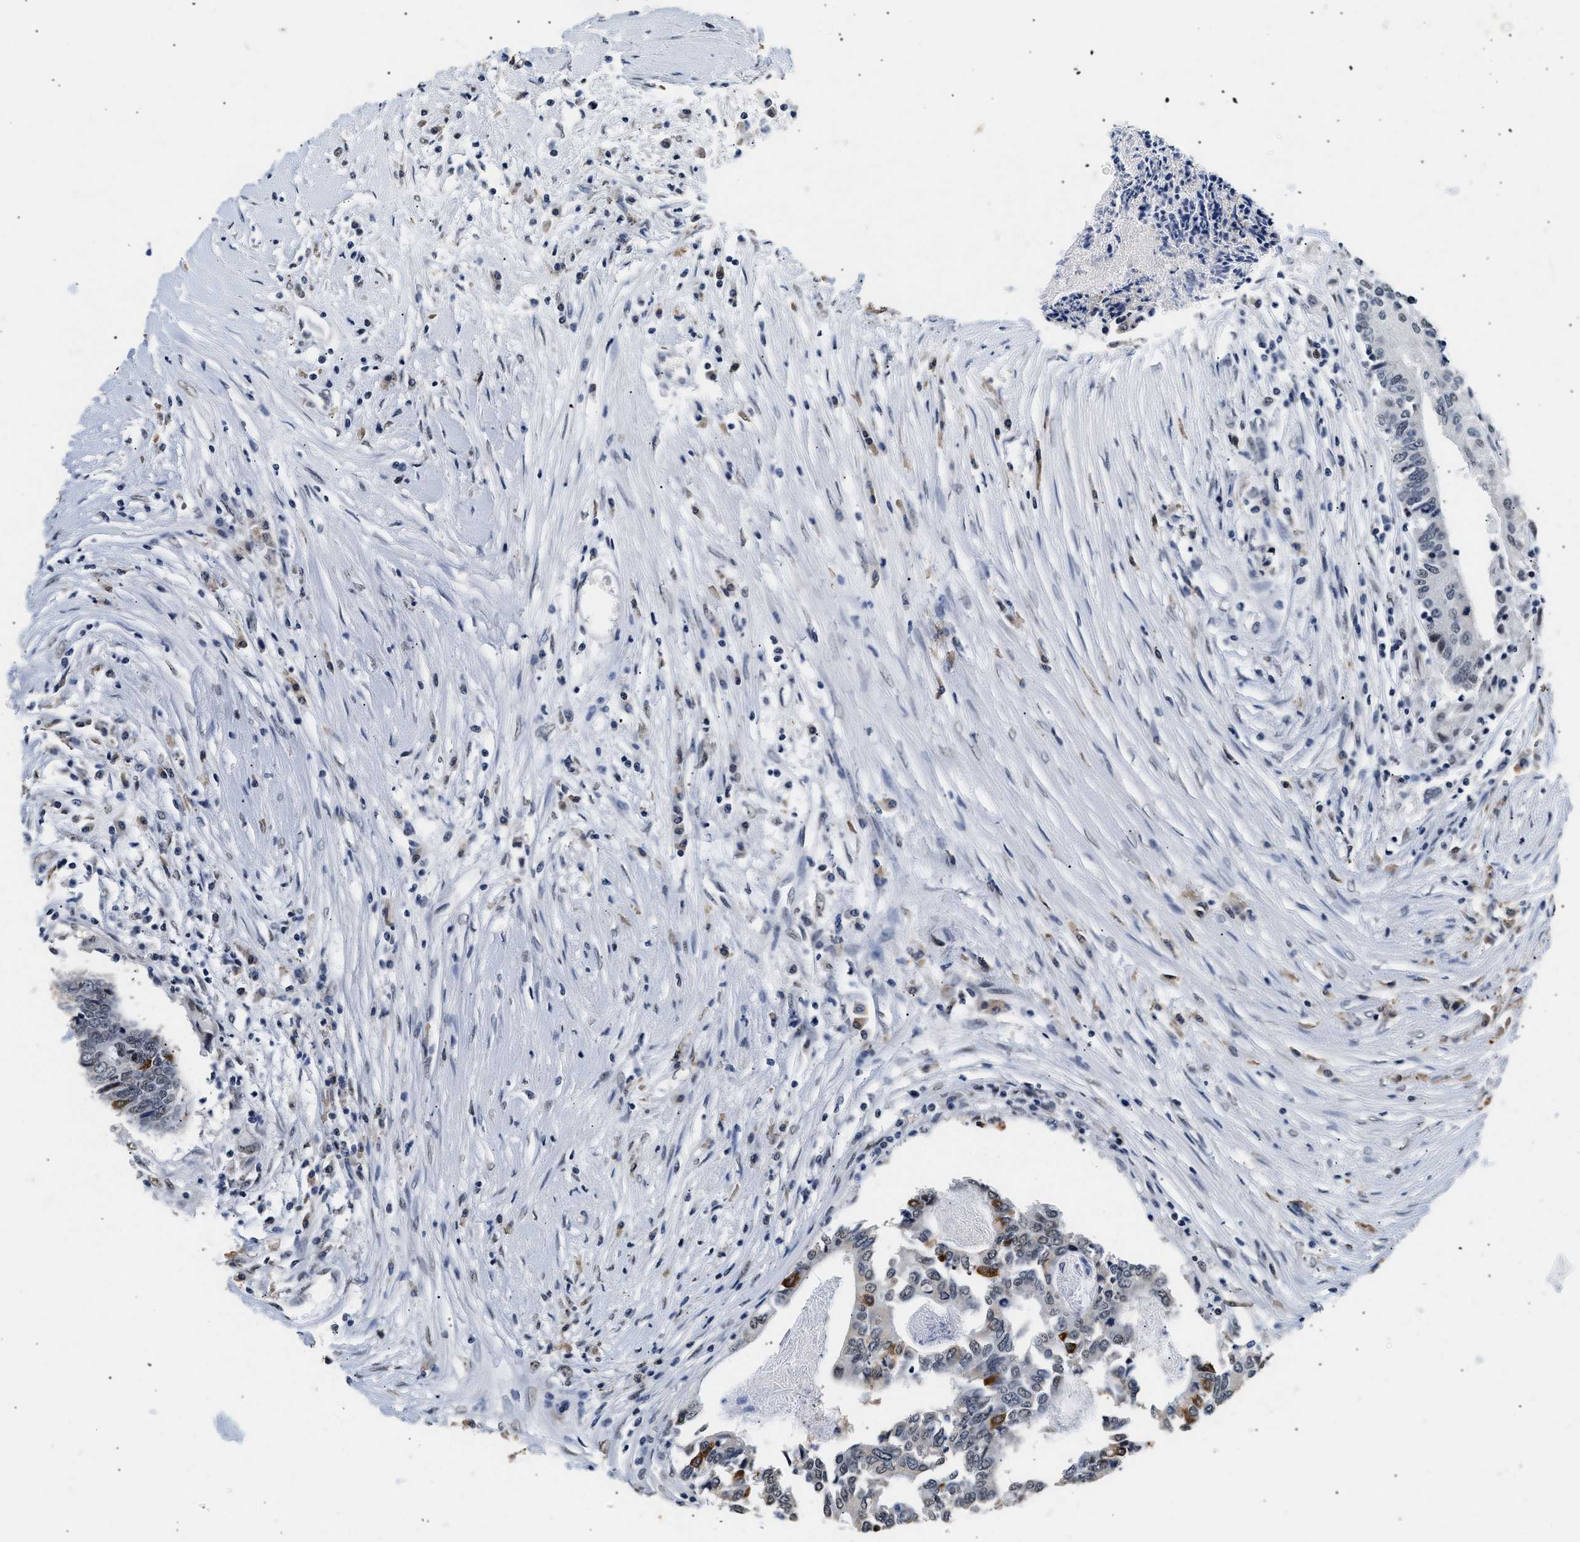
{"staining": {"intensity": "moderate", "quantity": "<25%", "location": "cytoplasmic/membranous,nuclear"}, "tissue": "colorectal cancer", "cell_type": "Tumor cells", "image_type": "cancer", "snomed": [{"axis": "morphology", "description": "Adenocarcinoma, NOS"}, {"axis": "topography", "description": "Rectum"}], "caption": "An image of human colorectal adenocarcinoma stained for a protein reveals moderate cytoplasmic/membranous and nuclear brown staining in tumor cells.", "gene": "THOC1", "patient": {"sex": "male", "age": 63}}